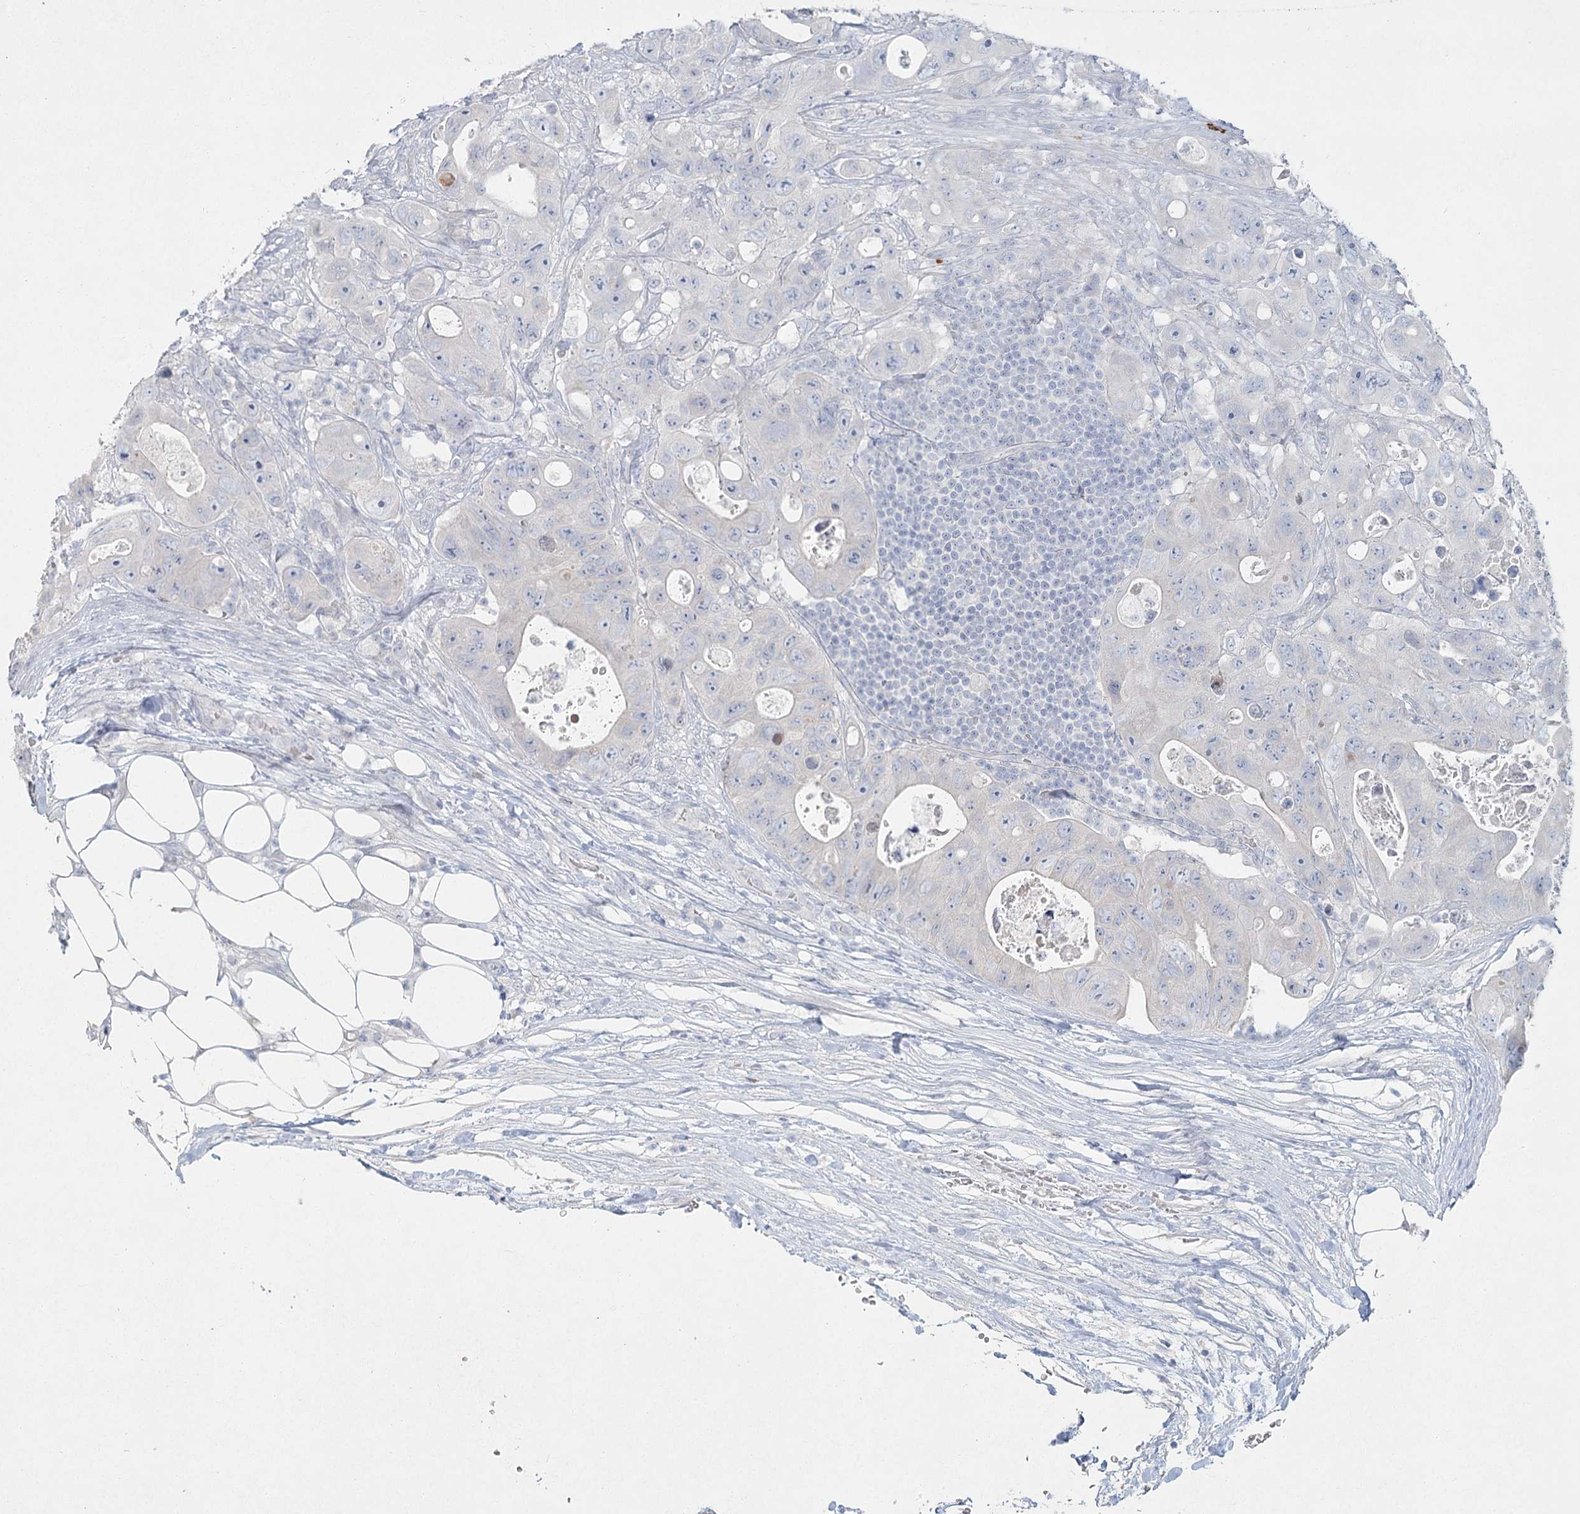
{"staining": {"intensity": "negative", "quantity": "none", "location": "none"}, "tissue": "colorectal cancer", "cell_type": "Tumor cells", "image_type": "cancer", "snomed": [{"axis": "morphology", "description": "Adenocarcinoma, NOS"}, {"axis": "topography", "description": "Colon"}], "caption": "Adenocarcinoma (colorectal) was stained to show a protein in brown. There is no significant expression in tumor cells. (DAB immunohistochemistry (IHC) visualized using brightfield microscopy, high magnification).", "gene": "LRP2BP", "patient": {"sex": "female", "age": 46}}